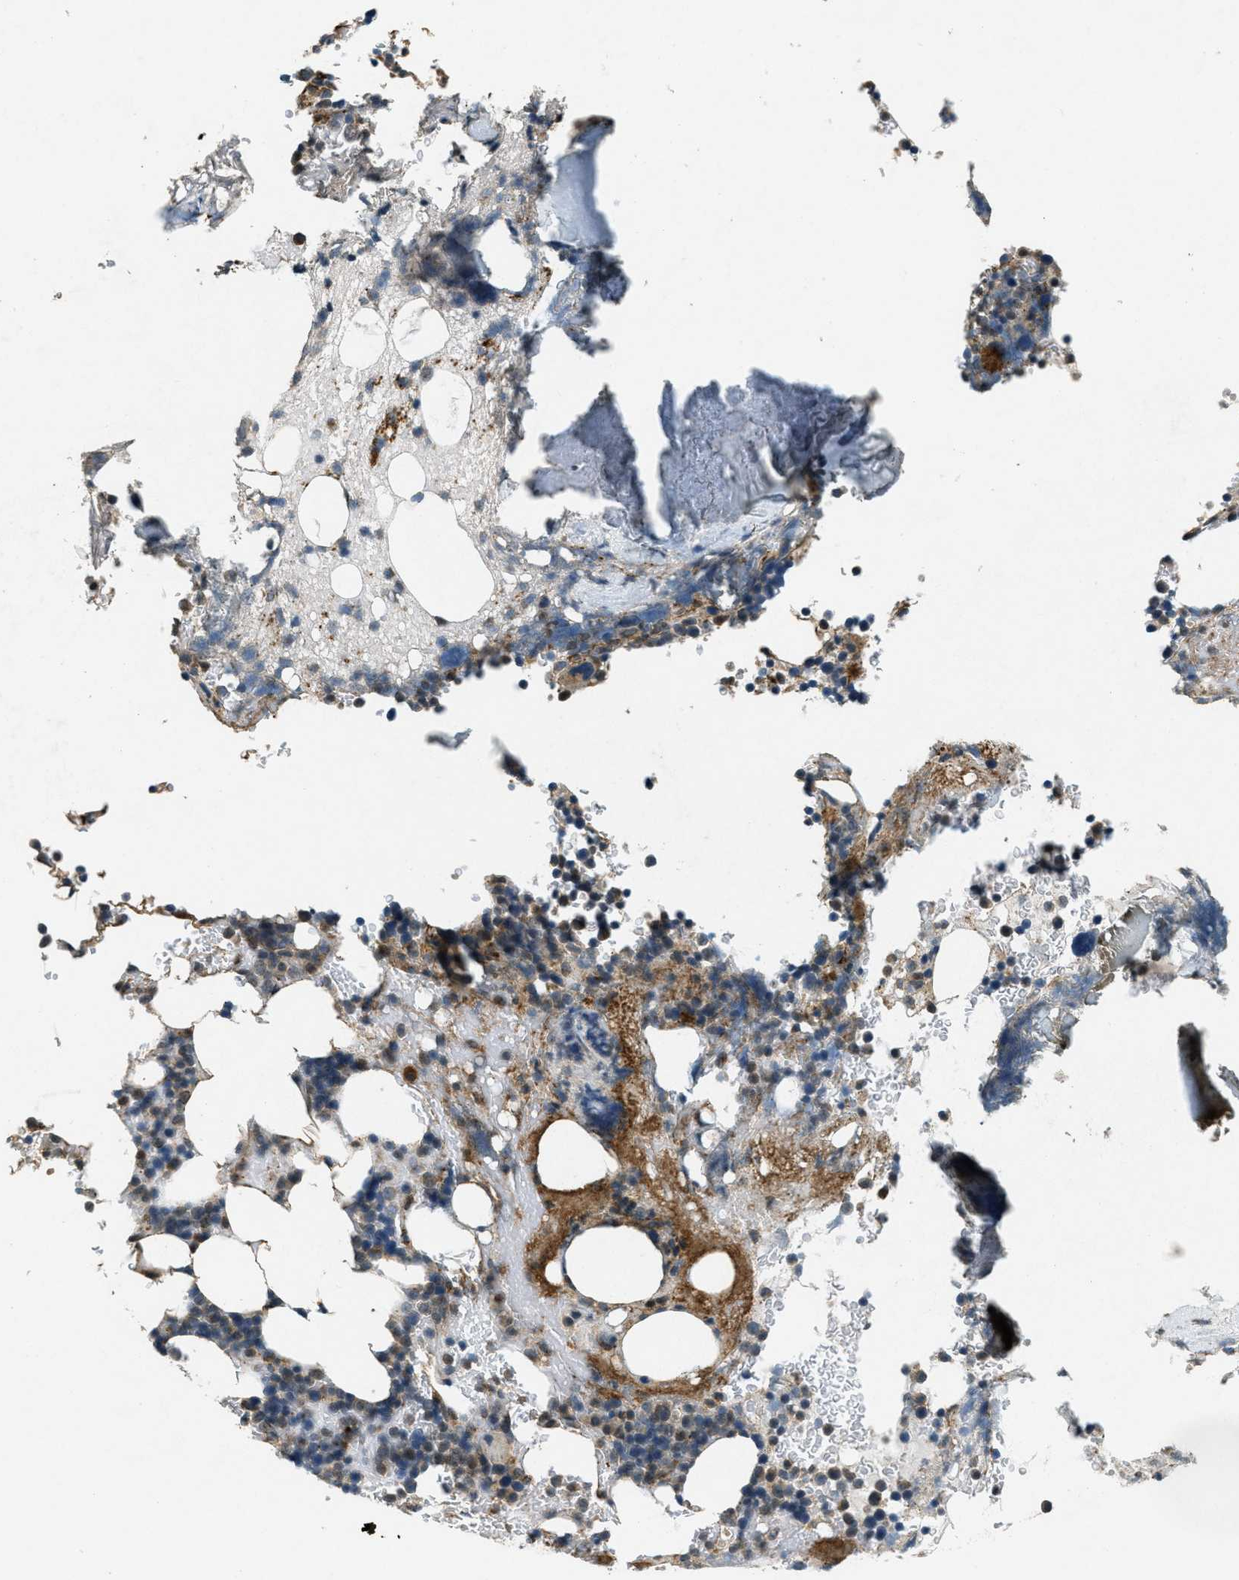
{"staining": {"intensity": "weak", "quantity": "<25%", "location": "cytoplasmic/membranous"}, "tissue": "bone marrow", "cell_type": "Hematopoietic cells", "image_type": "normal", "snomed": [{"axis": "morphology", "description": "Normal tissue, NOS"}, {"axis": "topography", "description": "Bone marrow"}], "caption": "A photomicrograph of bone marrow stained for a protein shows no brown staining in hematopoietic cells.", "gene": "RAB3D", "patient": {"sex": "female", "age": 73}}